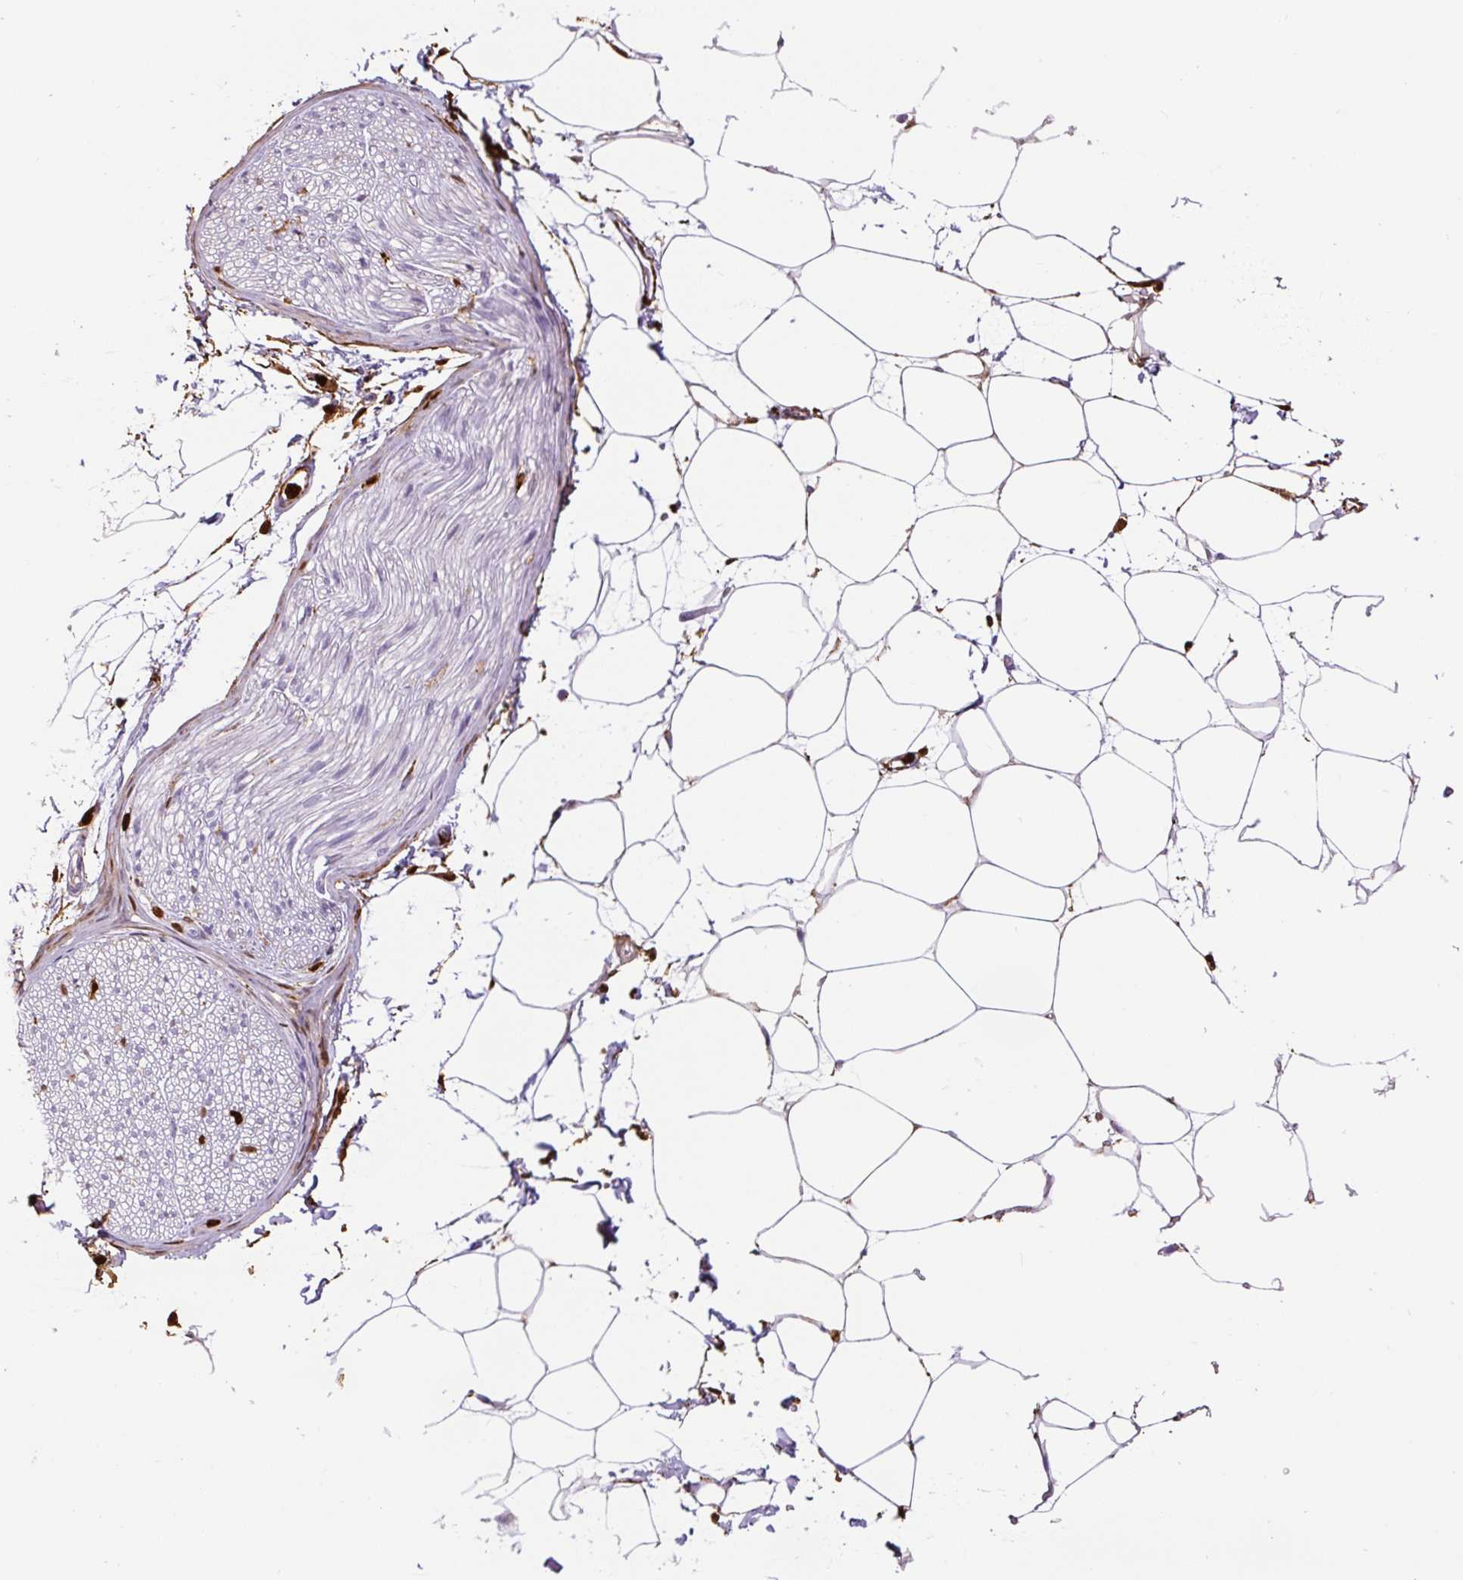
{"staining": {"intensity": "negative", "quantity": "none", "location": "none"}, "tissue": "adipose tissue", "cell_type": "Adipocytes", "image_type": "normal", "snomed": [{"axis": "morphology", "description": "Normal tissue, NOS"}, {"axis": "topography", "description": "Adipose tissue"}, {"axis": "topography", "description": "Vascular tissue"}, {"axis": "topography", "description": "Rectum"}, {"axis": "topography", "description": "Peripheral nerve tissue"}], "caption": "Immunohistochemistry (IHC) image of benign adipose tissue: adipose tissue stained with DAB (3,3'-diaminobenzidine) demonstrates no significant protein expression in adipocytes.", "gene": "S100A4", "patient": {"sex": "female", "age": 69}}